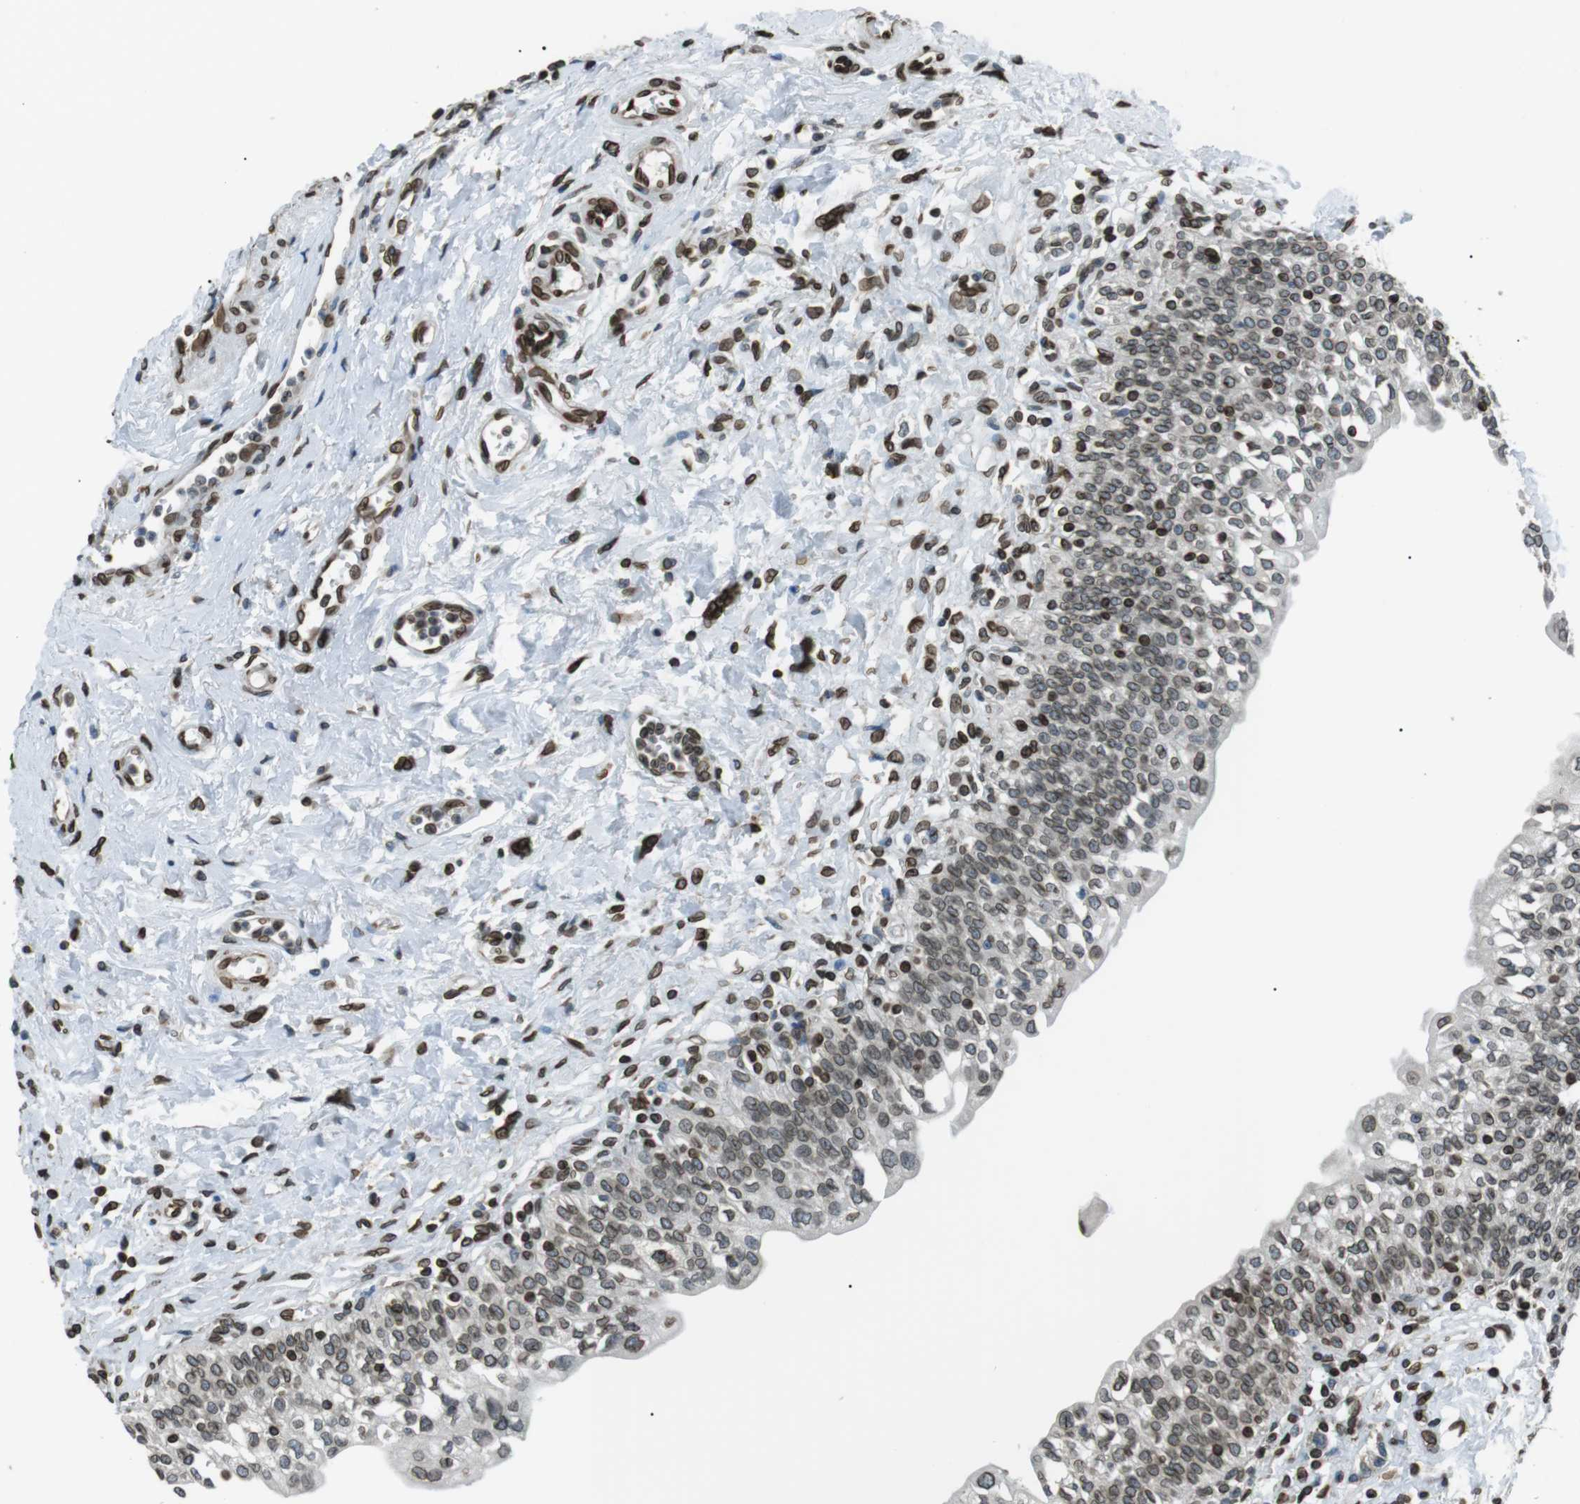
{"staining": {"intensity": "moderate", "quantity": "25%-75%", "location": "cytoplasmic/membranous,nuclear"}, "tissue": "urinary bladder", "cell_type": "Urothelial cells", "image_type": "normal", "snomed": [{"axis": "morphology", "description": "Normal tissue, NOS"}, {"axis": "topography", "description": "Urinary bladder"}], "caption": "A brown stain labels moderate cytoplasmic/membranous,nuclear expression of a protein in urothelial cells of unremarkable urinary bladder. (Brightfield microscopy of DAB IHC at high magnification).", "gene": "TMX4", "patient": {"sex": "male", "age": 55}}